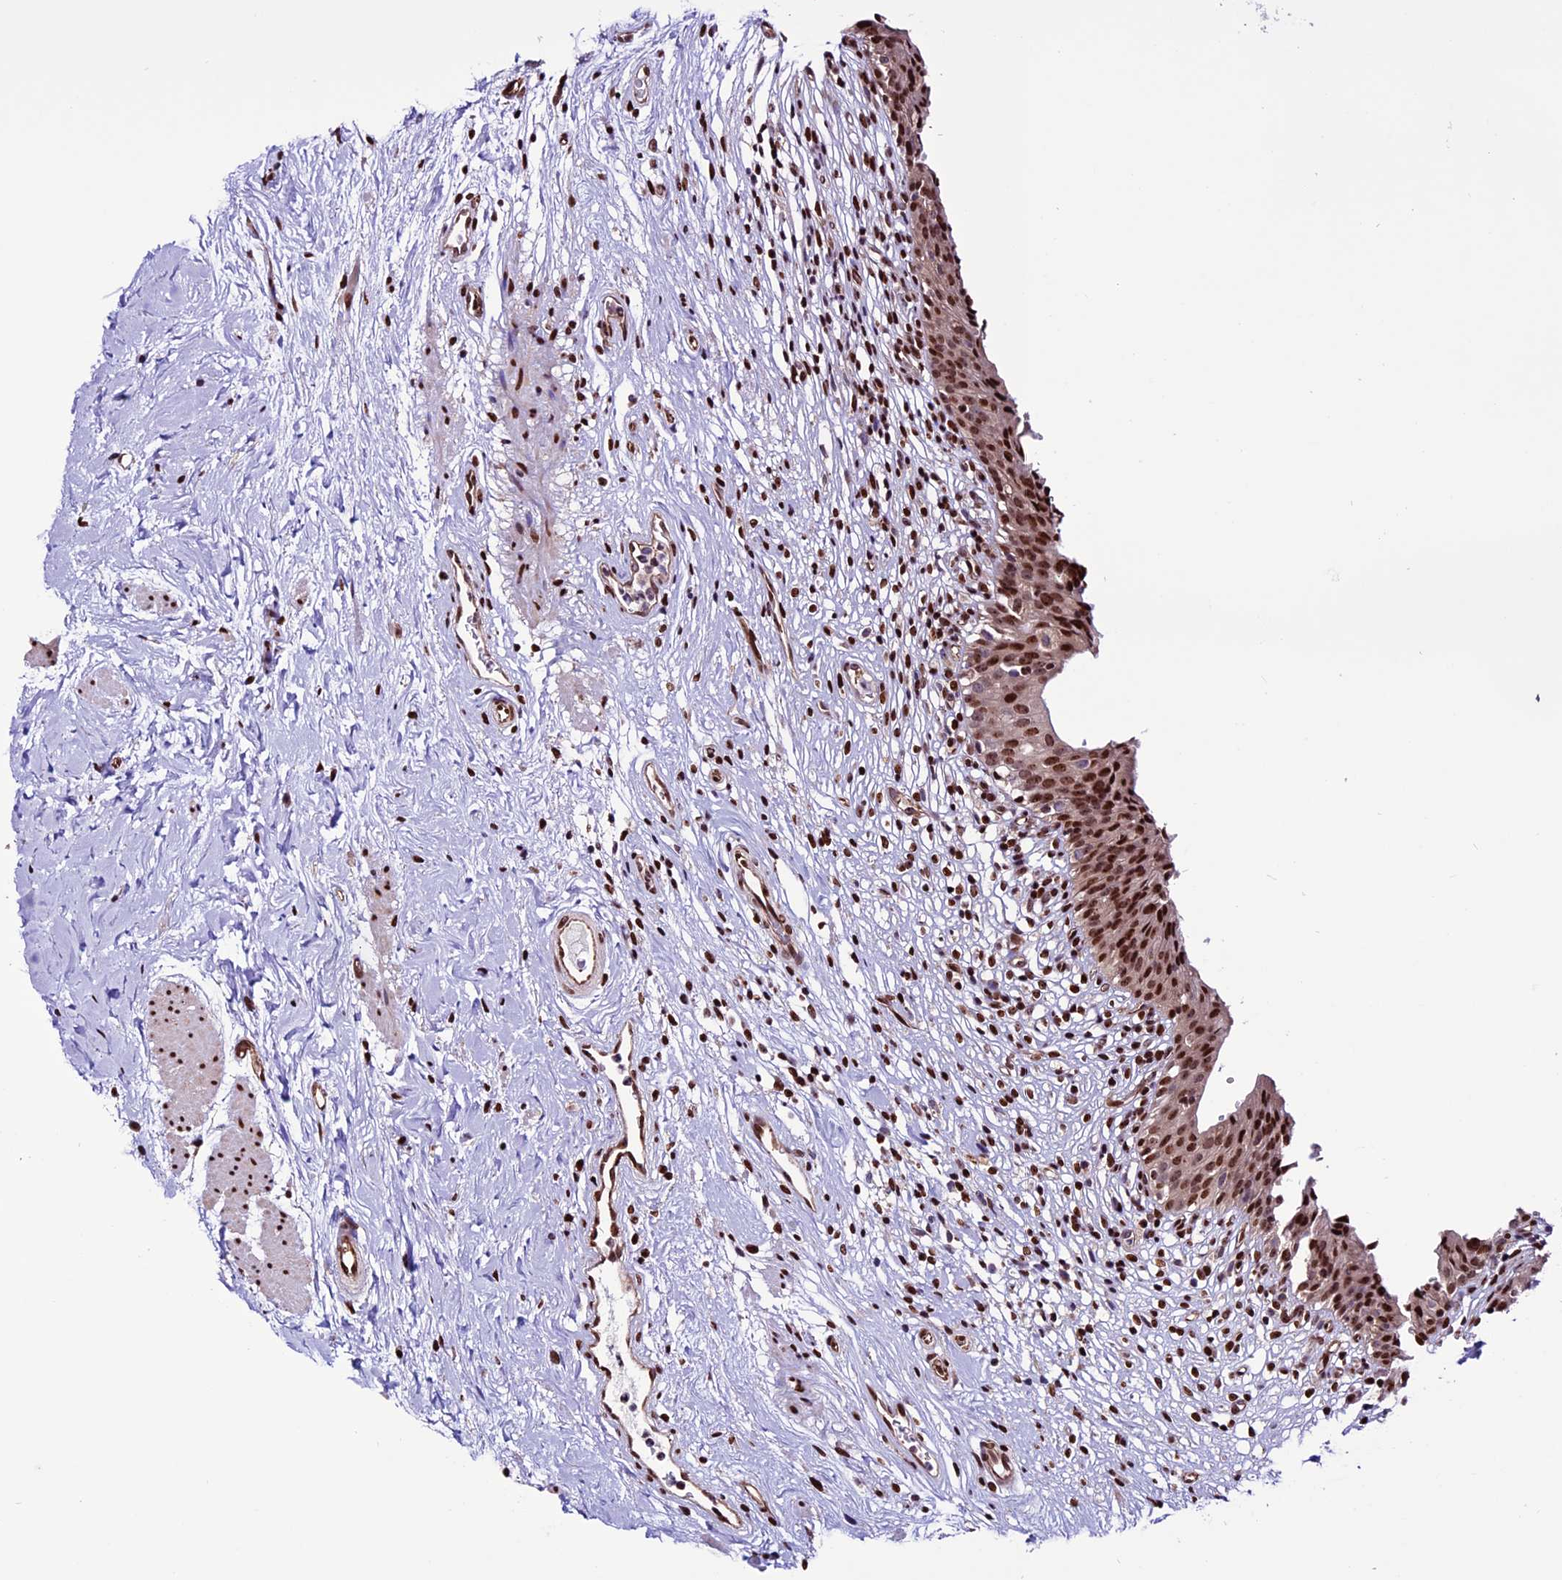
{"staining": {"intensity": "moderate", "quantity": ">75%", "location": "nuclear"}, "tissue": "urinary bladder", "cell_type": "Urothelial cells", "image_type": "normal", "snomed": [{"axis": "morphology", "description": "Normal tissue, NOS"}, {"axis": "morphology", "description": "Inflammation, NOS"}, {"axis": "topography", "description": "Urinary bladder"}], "caption": "This micrograph exhibits IHC staining of unremarkable urinary bladder, with medium moderate nuclear staining in approximately >75% of urothelial cells.", "gene": "RINL", "patient": {"sex": "male", "age": 63}}